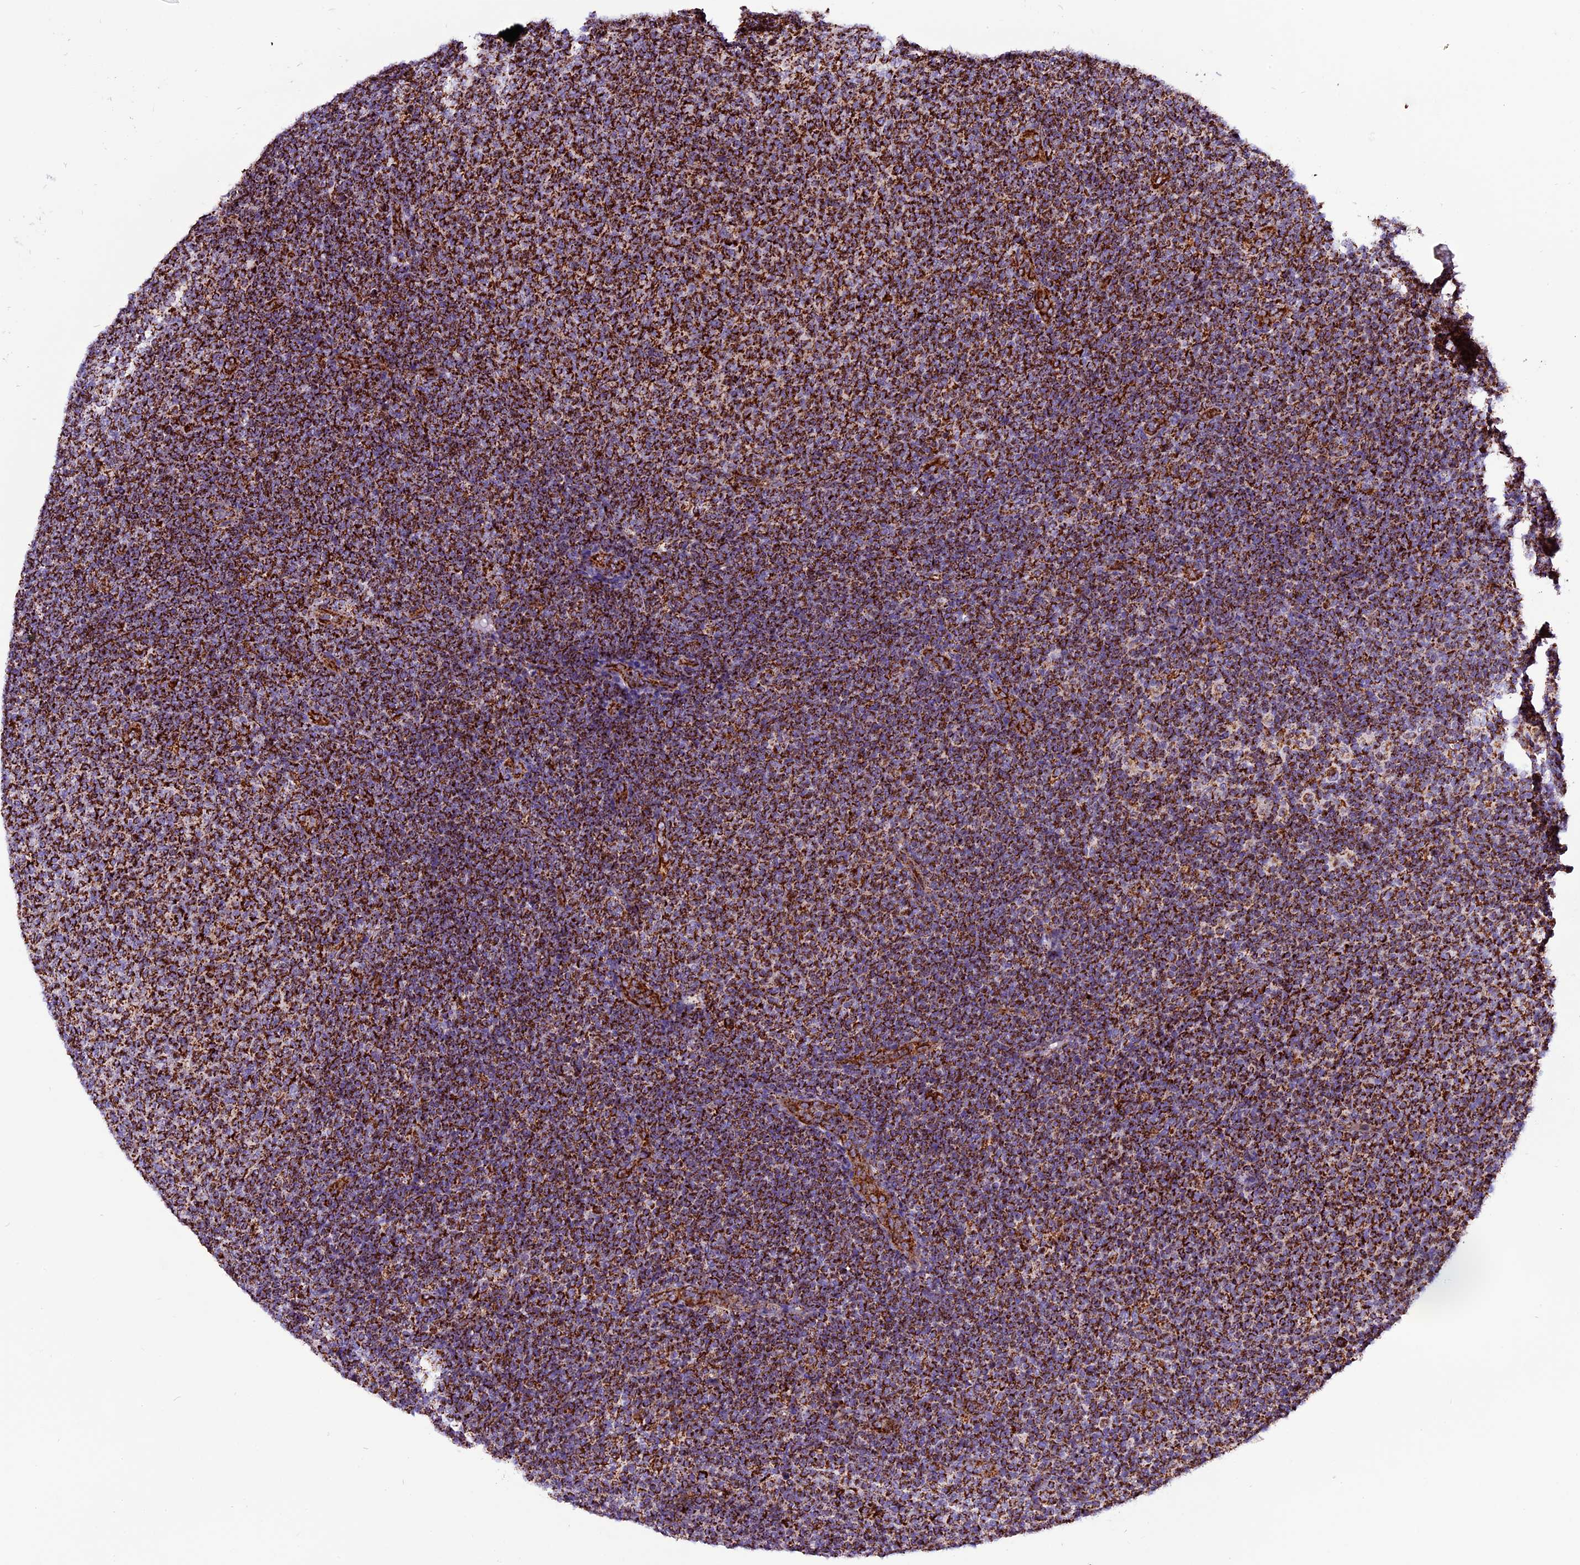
{"staining": {"intensity": "strong", "quantity": ">75%", "location": "cytoplasmic/membranous"}, "tissue": "lymphoma", "cell_type": "Tumor cells", "image_type": "cancer", "snomed": [{"axis": "morphology", "description": "Malignant lymphoma, non-Hodgkin's type, Low grade"}, {"axis": "topography", "description": "Lymph node"}], "caption": "A histopathology image of lymphoma stained for a protein exhibits strong cytoplasmic/membranous brown staining in tumor cells.", "gene": "CX3CL1", "patient": {"sex": "male", "age": 66}}